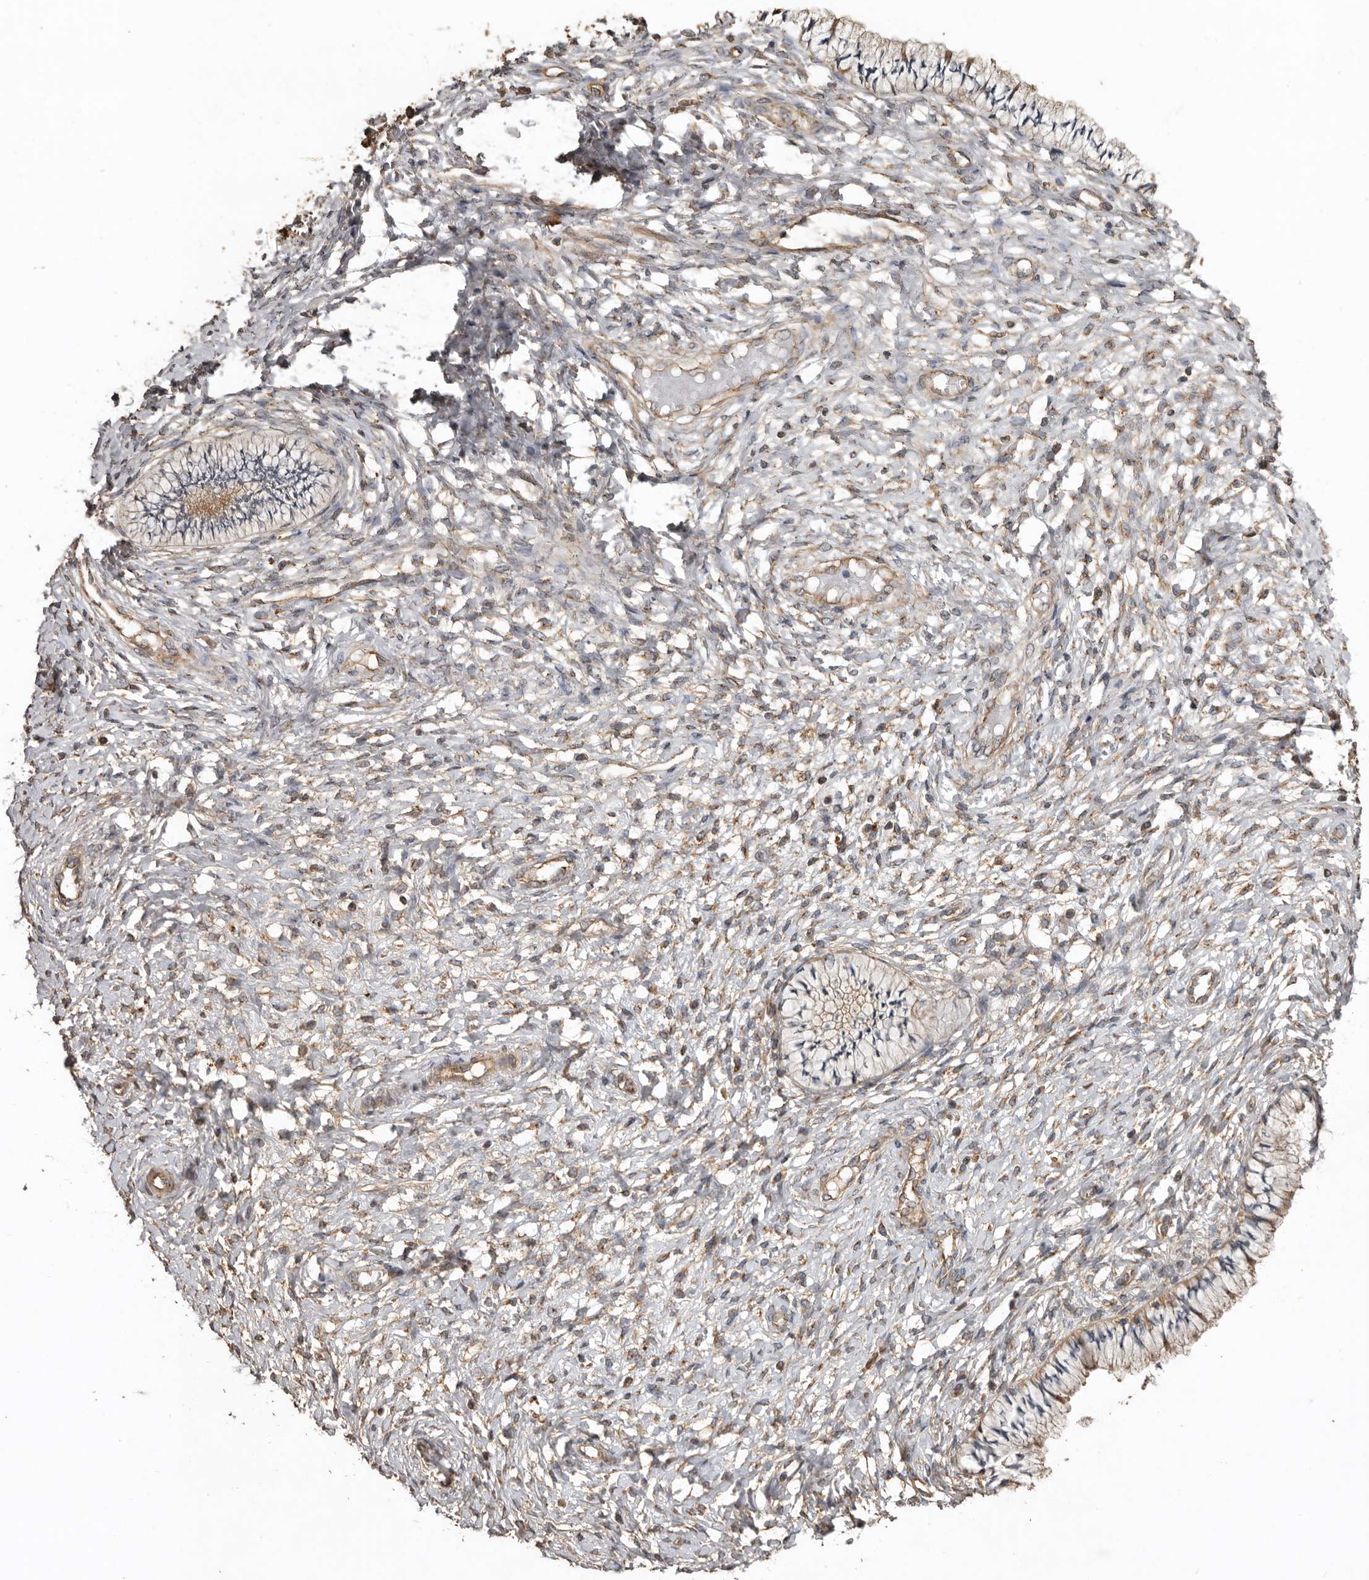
{"staining": {"intensity": "moderate", "quantity": "25%-75%", "location": "cytoplasmic/membranous"}, "tissue": "cervix", "cell_type": "Glandular cells", "image_type": "normal", "snomed": [{"axis": "morphology", "description": "Normal tissue, NOS"}, {"axis": "topography", "description": "Cervix"}], "caption": "This micrograph reveals immunohistochemistry (IHC) staining of normal cervix, with medium moderate cytoplasmic/membranous staining in approximately 25%-75% of glandular cells.", "gene": "FLCN", "patient": {"sex": "female", "age": 36}}